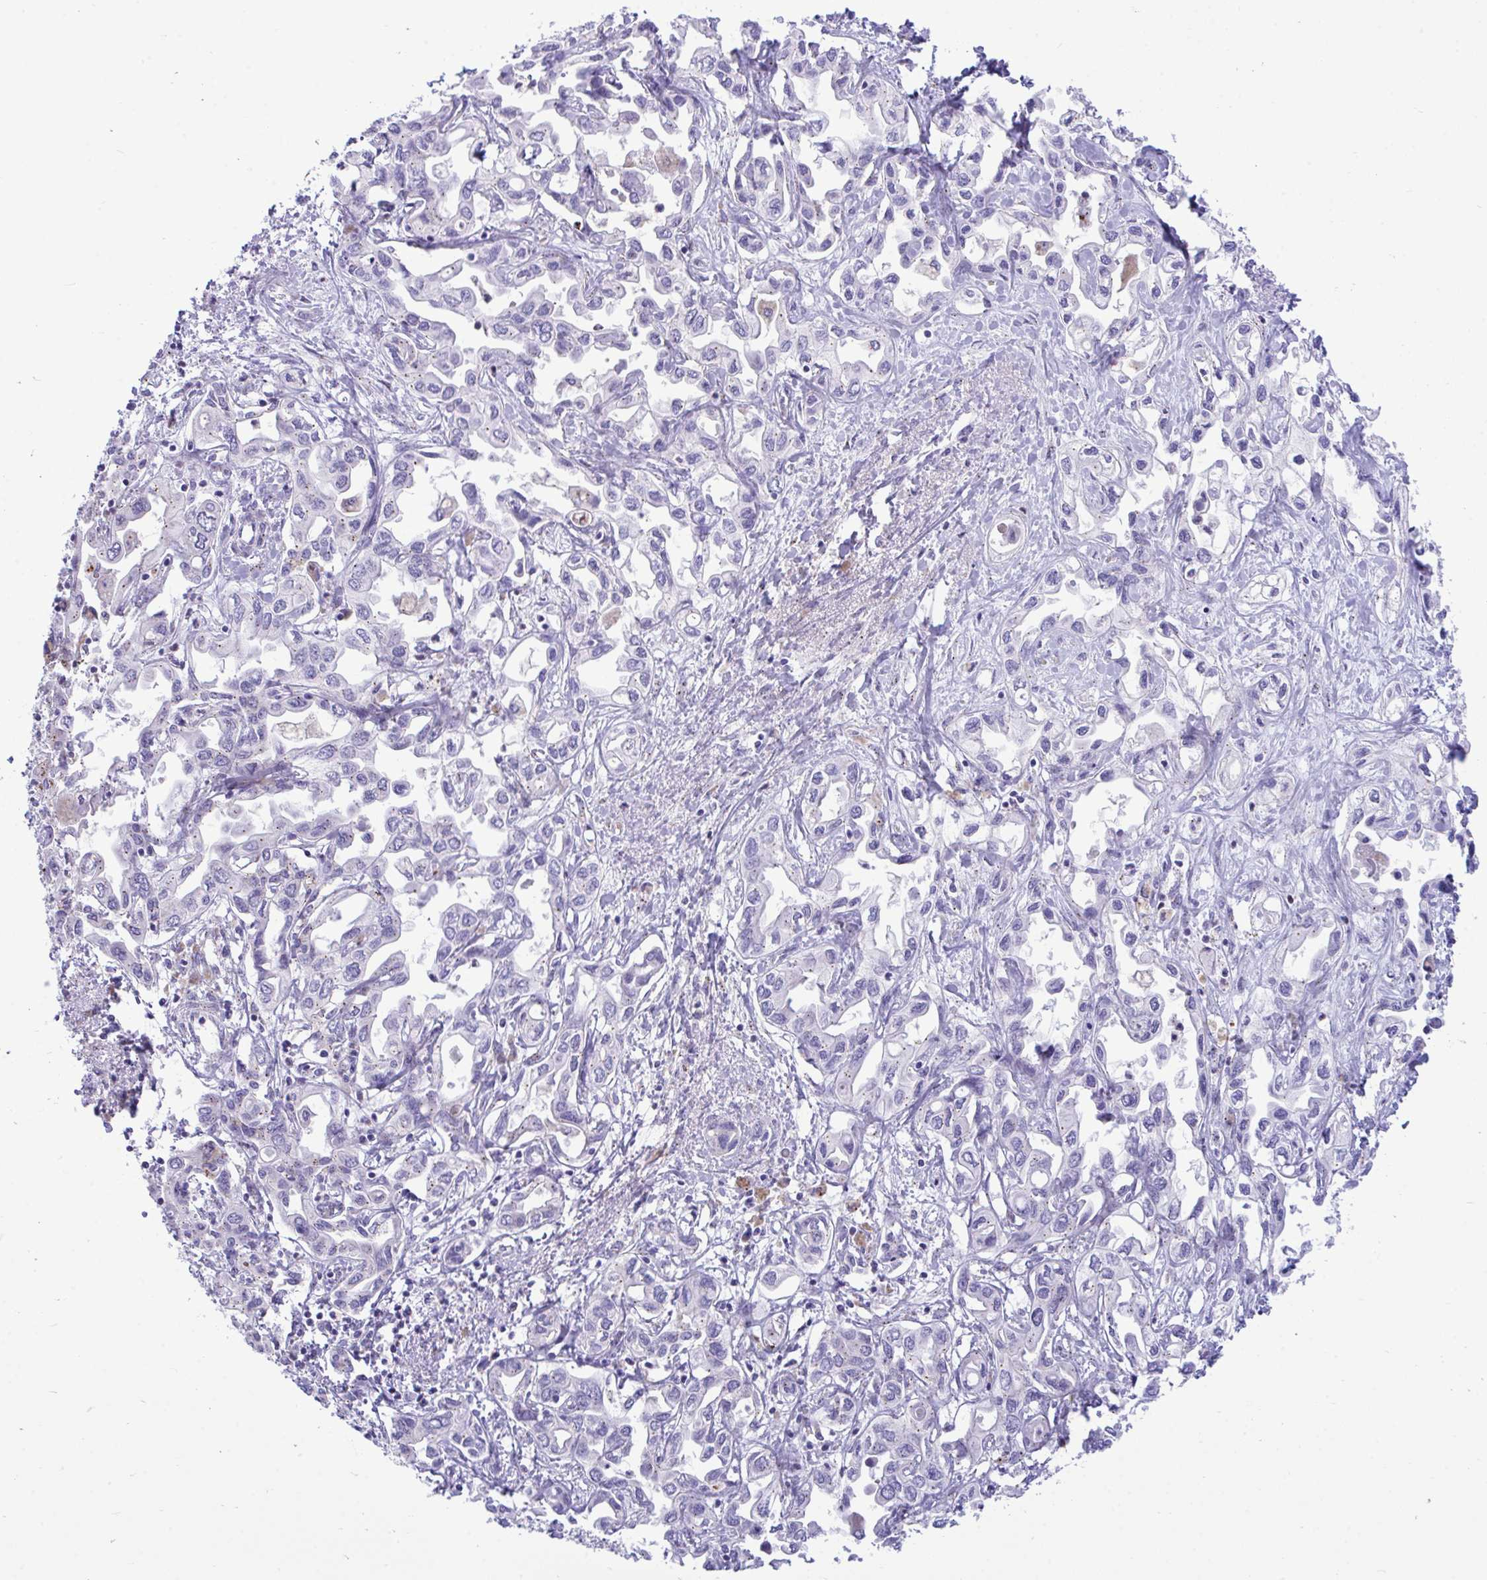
{"staining": {"intensity": "negative", "quantity": "none", "location": "none"}, "tissue": "liver cancer", "cell_type": "Tumor cells", "image_type": "cancer", "snomed": [{"axis": "morphology", "description": "Cholangiocarcinoma"}, {"axis": "topography", "description": "Liver"}], "caption": "Immunohistochemical staining of liver cancer (cholangiocarcinoma) shows no significant staining in tumor cells.", "gene": "MRPS16", "patient": {"sex": "female", "age": 64}}